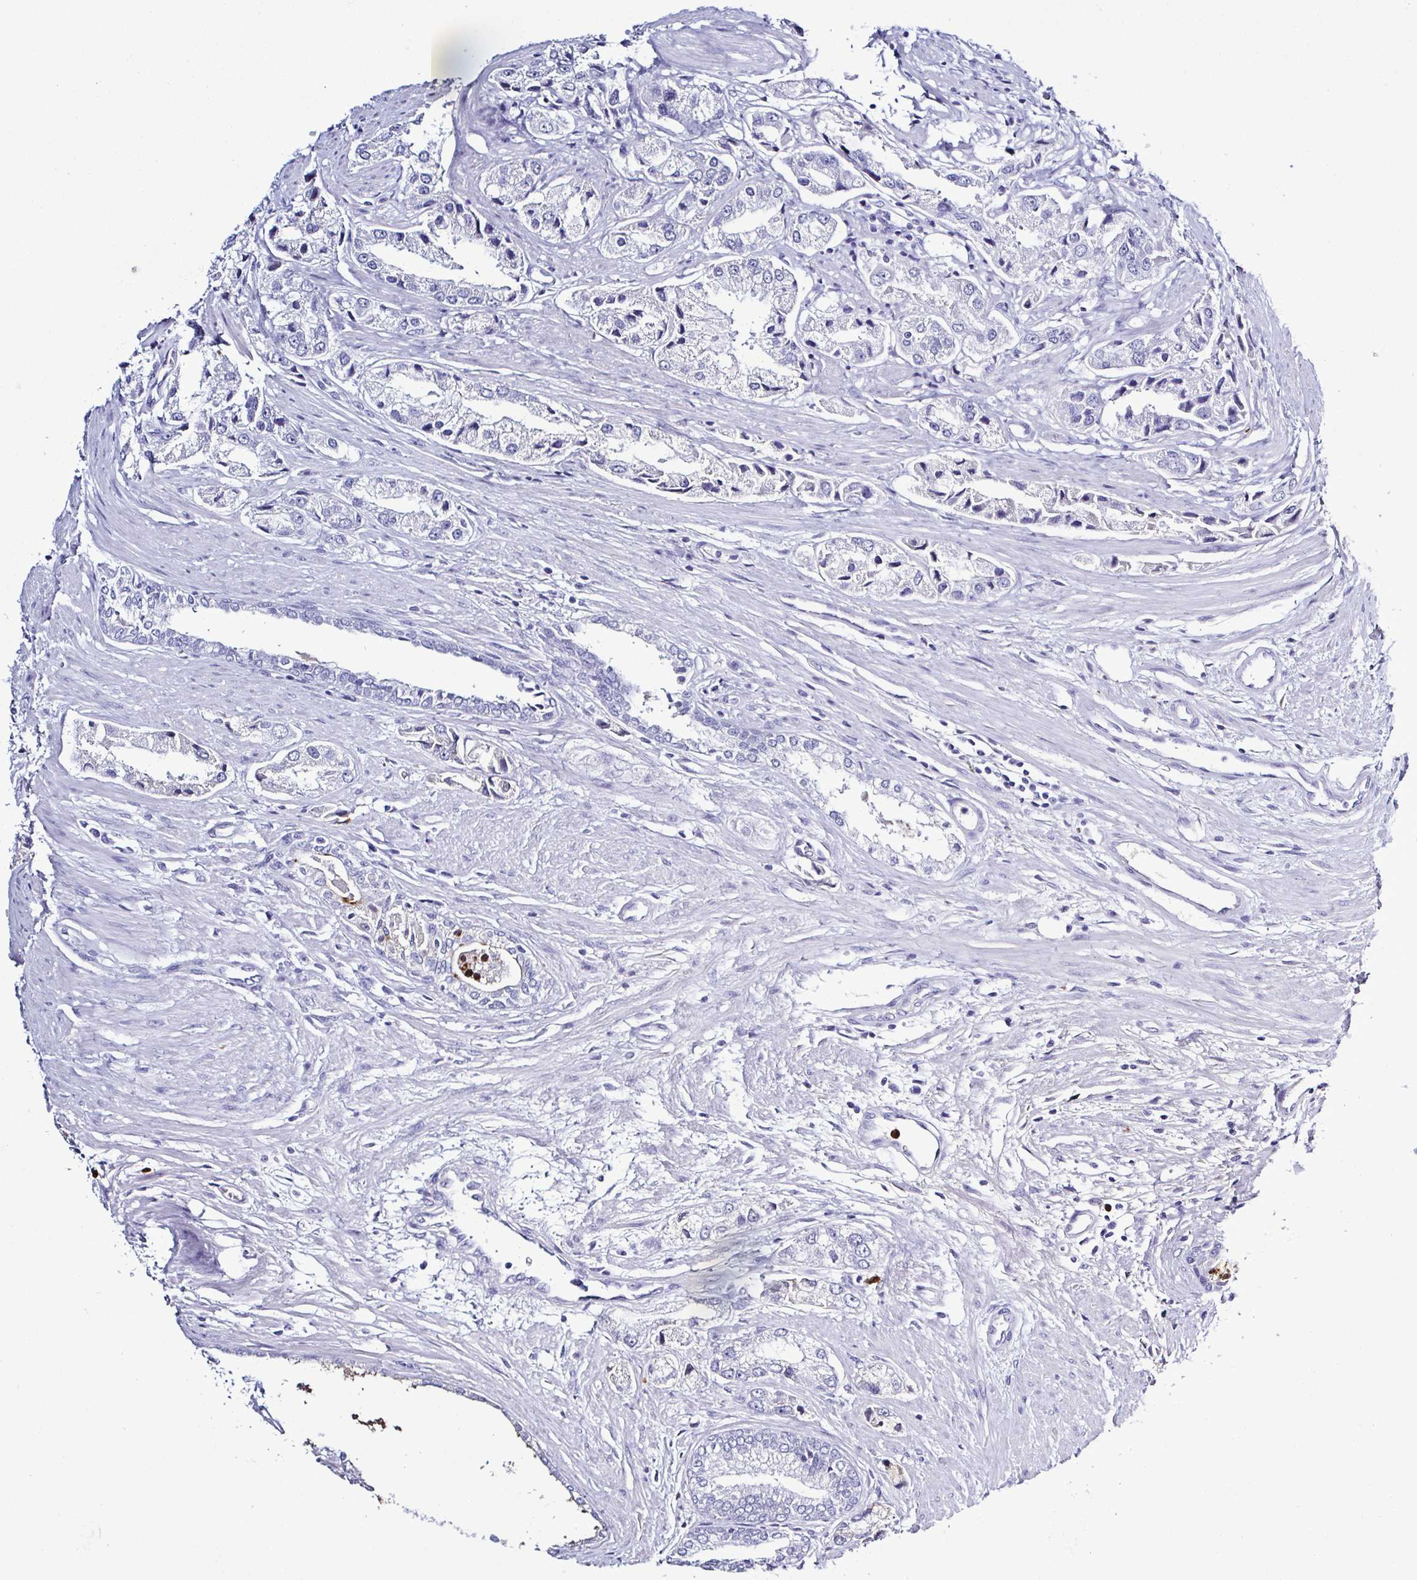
{"staining": {"intensity": "negative", "quantity": "none", "location": "none"}, "tissue": "prostate cancer", "cell_type": "Tumor cells", "image_type": "cancer", "snomed": [{"axis": "morphology", "description": "Adenocarcinoma, Low grade"}, {"axis": "topography", "description": "Prostate"}], "caption": "An image of human prostate cancer is negative for staining in tumor cells.", "gene": "LTF", "patient": {"sex": "male", "age": 69}}